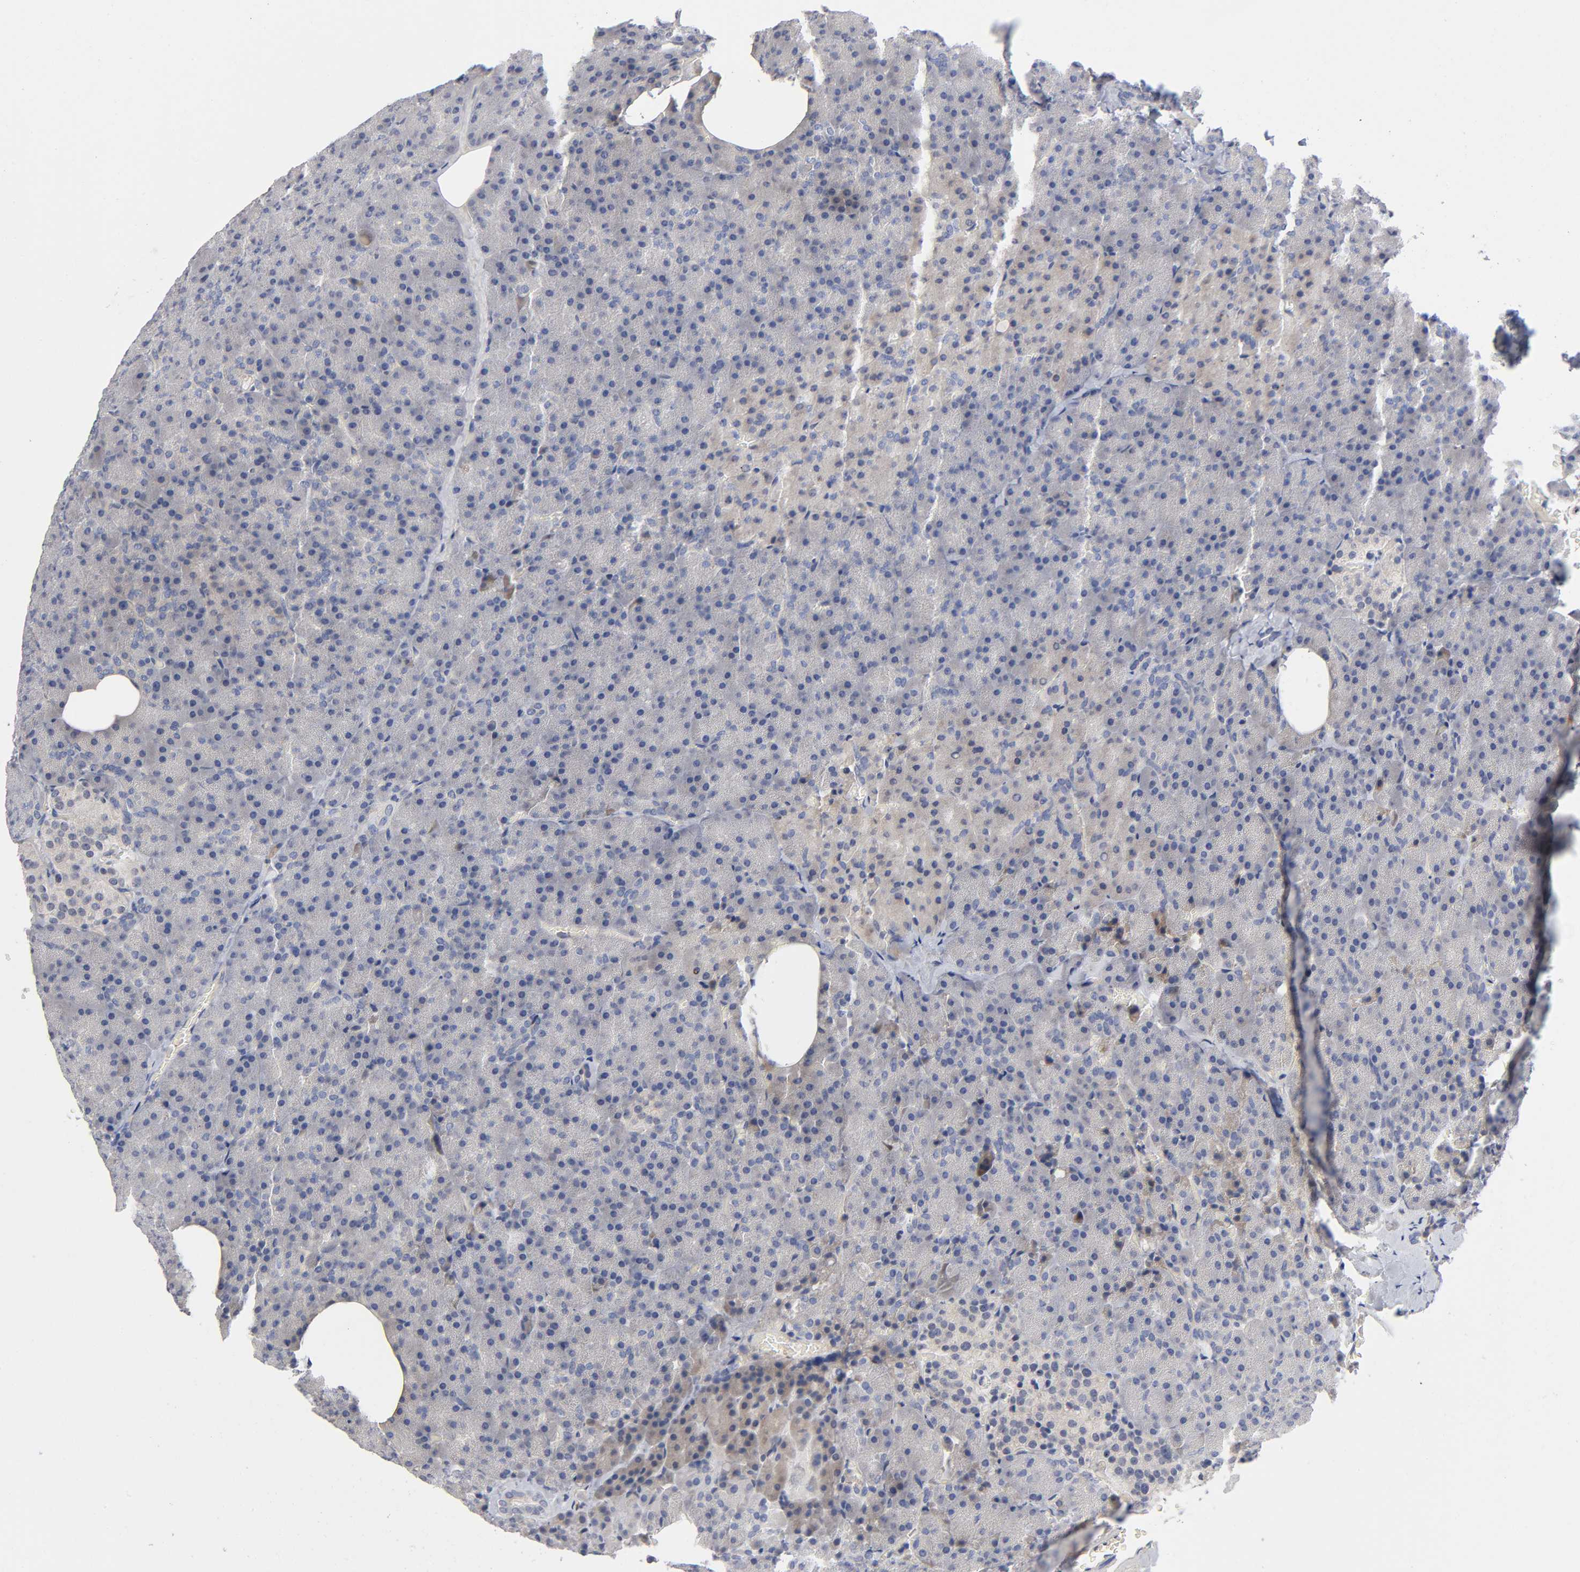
{"staining": {"intensity": "weak", "quantity": ">75%", "location": "cytoplasmic/membranous"}, "tissue": "carcinoid", "cell_type": "Tumor cells", "image_type": "cancer", "snomed": [{"axis": "morphology", "description": "Normal tissue, NOS"}, {"axis": "morphology", "description": "Carcinoid, malignant, NOS"}, {"axis": "topography", "description": "Pancreas"}], "caption": "Malignant carcinoid stained with IHC exhibits weak cytoplasmic/membranous positivity in approximately >75% of tumor cells. The protein of interest is stained brown, and the nuclei are stained in blue (DAB (3,3'-diaminobenzidine) IHC with brightfield microscopy, high magnification).", "gene": "NOVA1", "patient": {"sex": "female", "age": 35}}